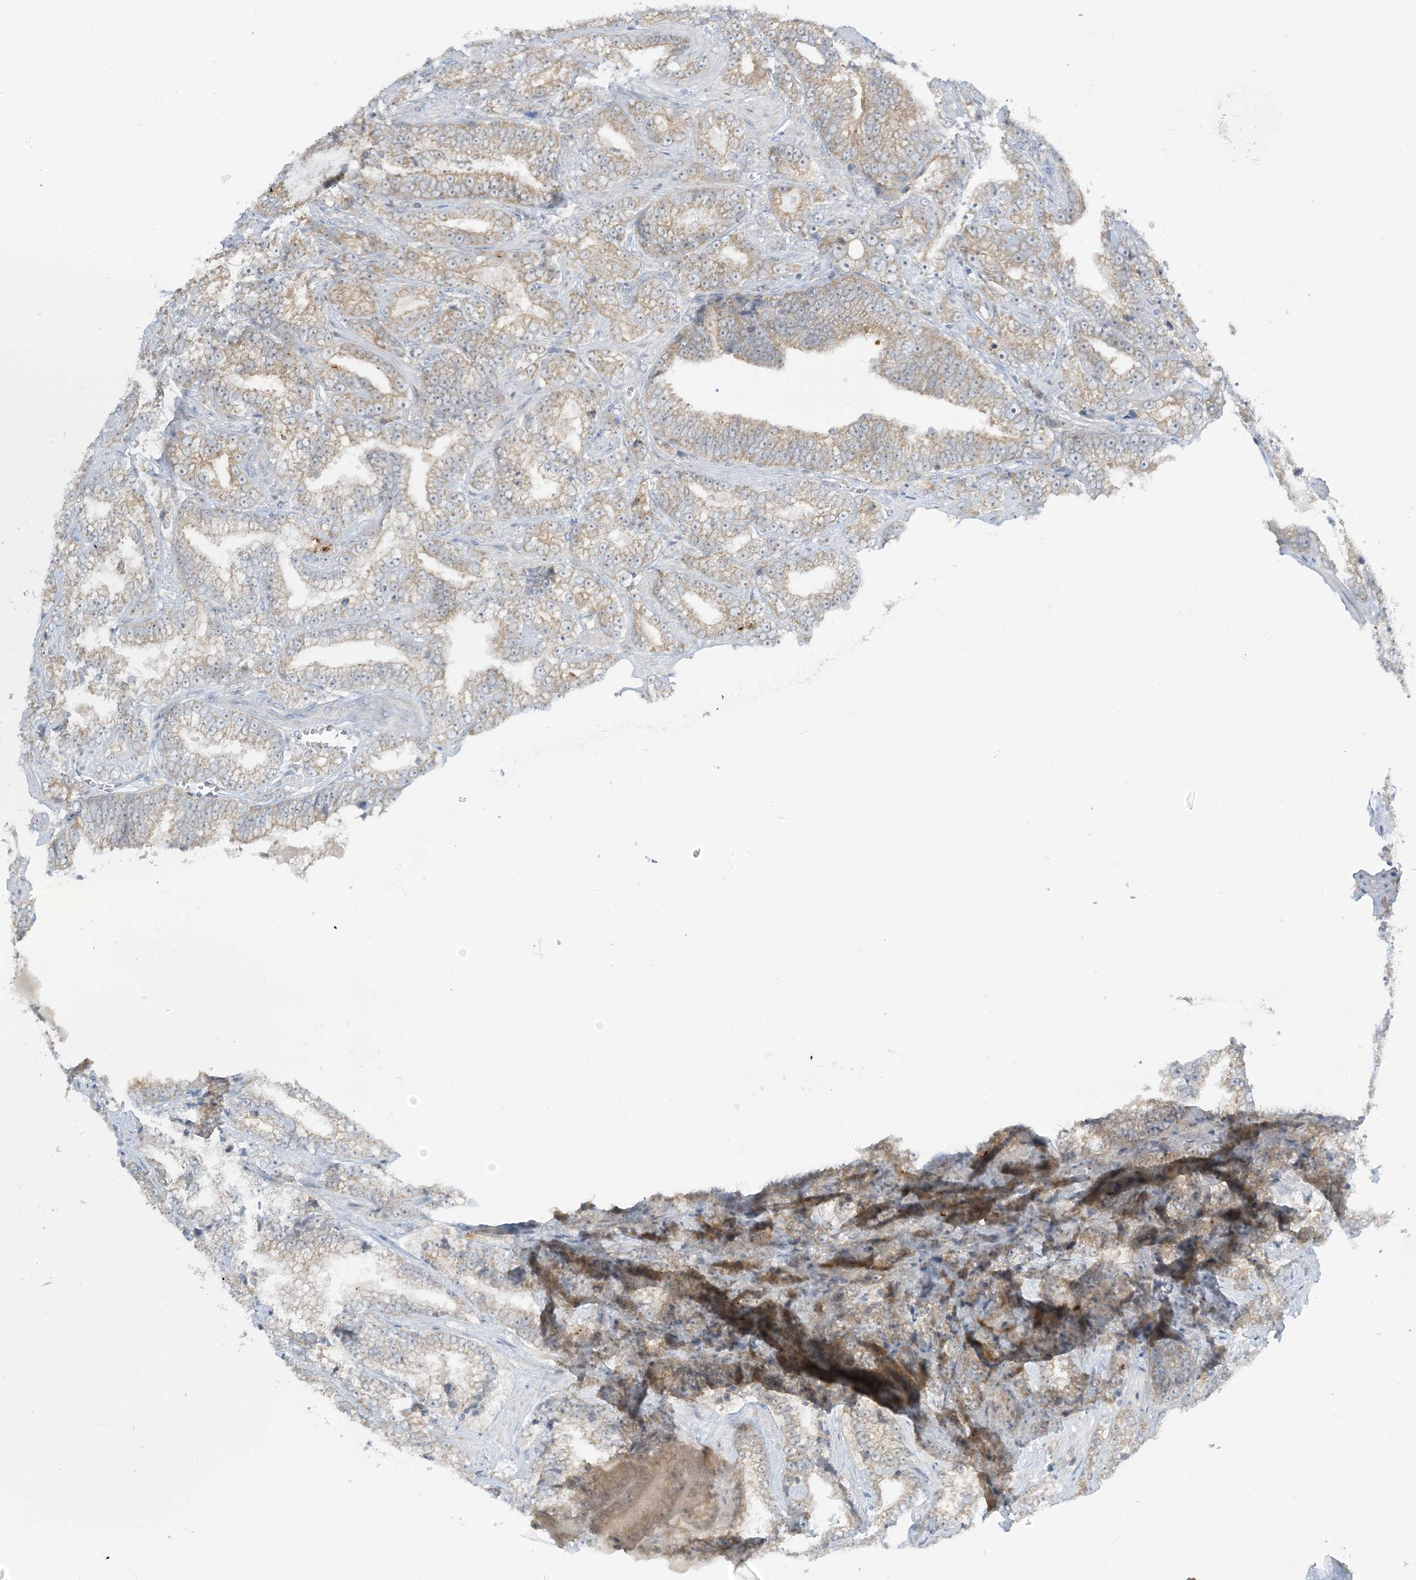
{"staining": {"intensity": "weak", "quantity": "25%-75%", "location": "cytoplasmic/membranous"}, "tissue": "prostate cancer", "cell_type": "Tumor cells", "image_type": "cancer", "snomed": [{"axis": "morphology", "description": "Adenocarcinoma, High grade"}, {"axis": "topography", "description": "Prostate and seminal vesicle, NOS"}], "caption": "An image of human prostate cancer stained for a protein demonstrates weak cytoplasmic/membranous brown staining in tumor cells.", "gene": "MRPS18A", "patient": {"sex": "male", "age": 67}}